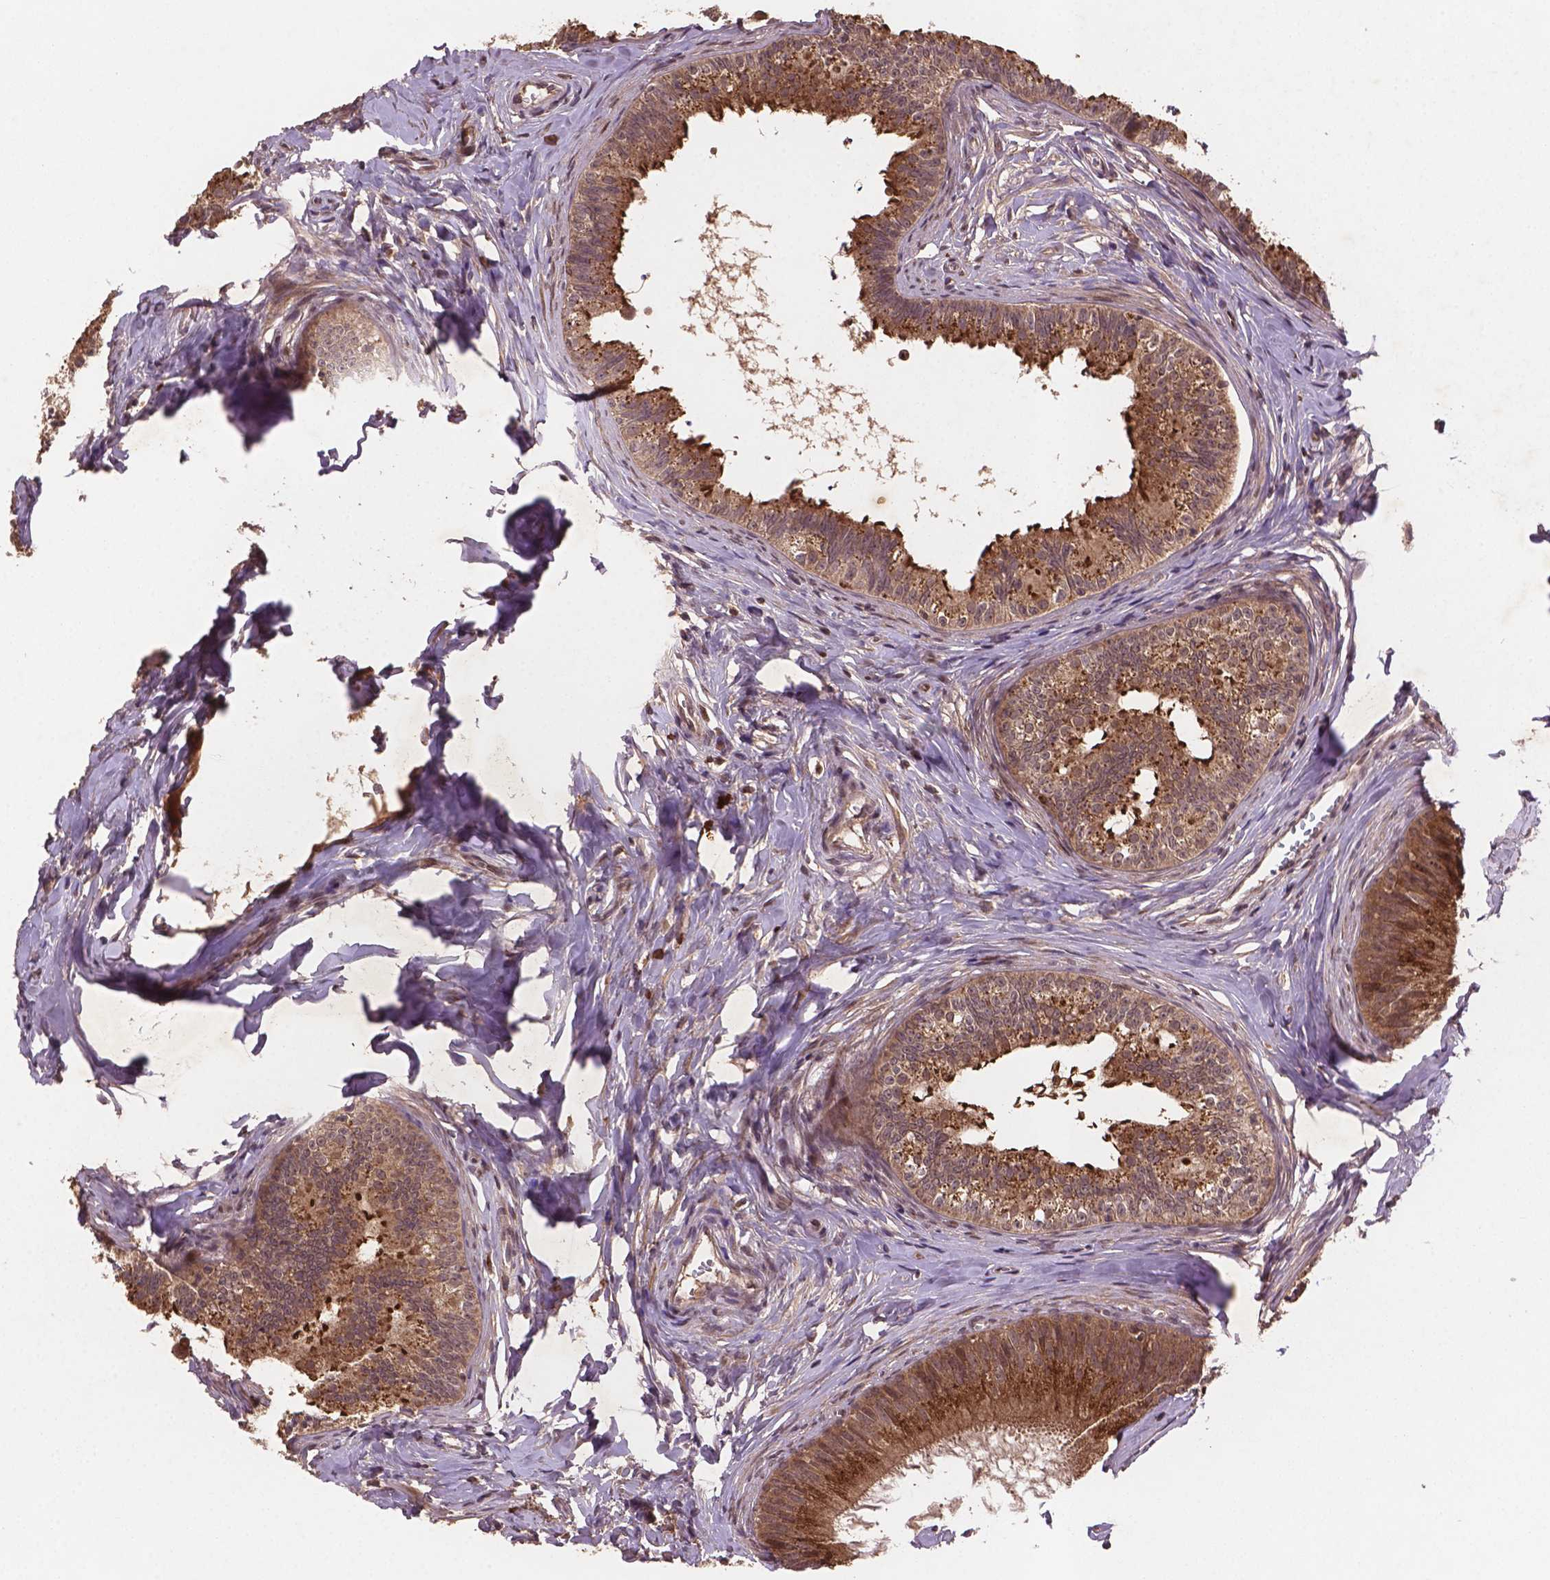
{"staining": {"intensity": "moderate", "quantity": ">75%", "location": "cytoplasmic/membranous,nuclear"}, "tissue": "epididymis", "cell_type": "Glandular cells", "image_type": "normal", "snomed": [{"axis": "morphology", "description": "Normal tissue, NOS"}, {"axis": "topography", "description": "Epididymis"}], "caption": "DAB (3,3'-diaminobenzidine) immunohistochemical staining of benign human epididymis exhibits moderate cytoplasmic/membranous,nuclear protein expression in approximately >75% of glandular cells. Immunohistochemistry stains the protein of interest in brown and the nuclei are stained blue.", "gene": "NIPAL2", "patient": {"sex": "male", "age": 24}}